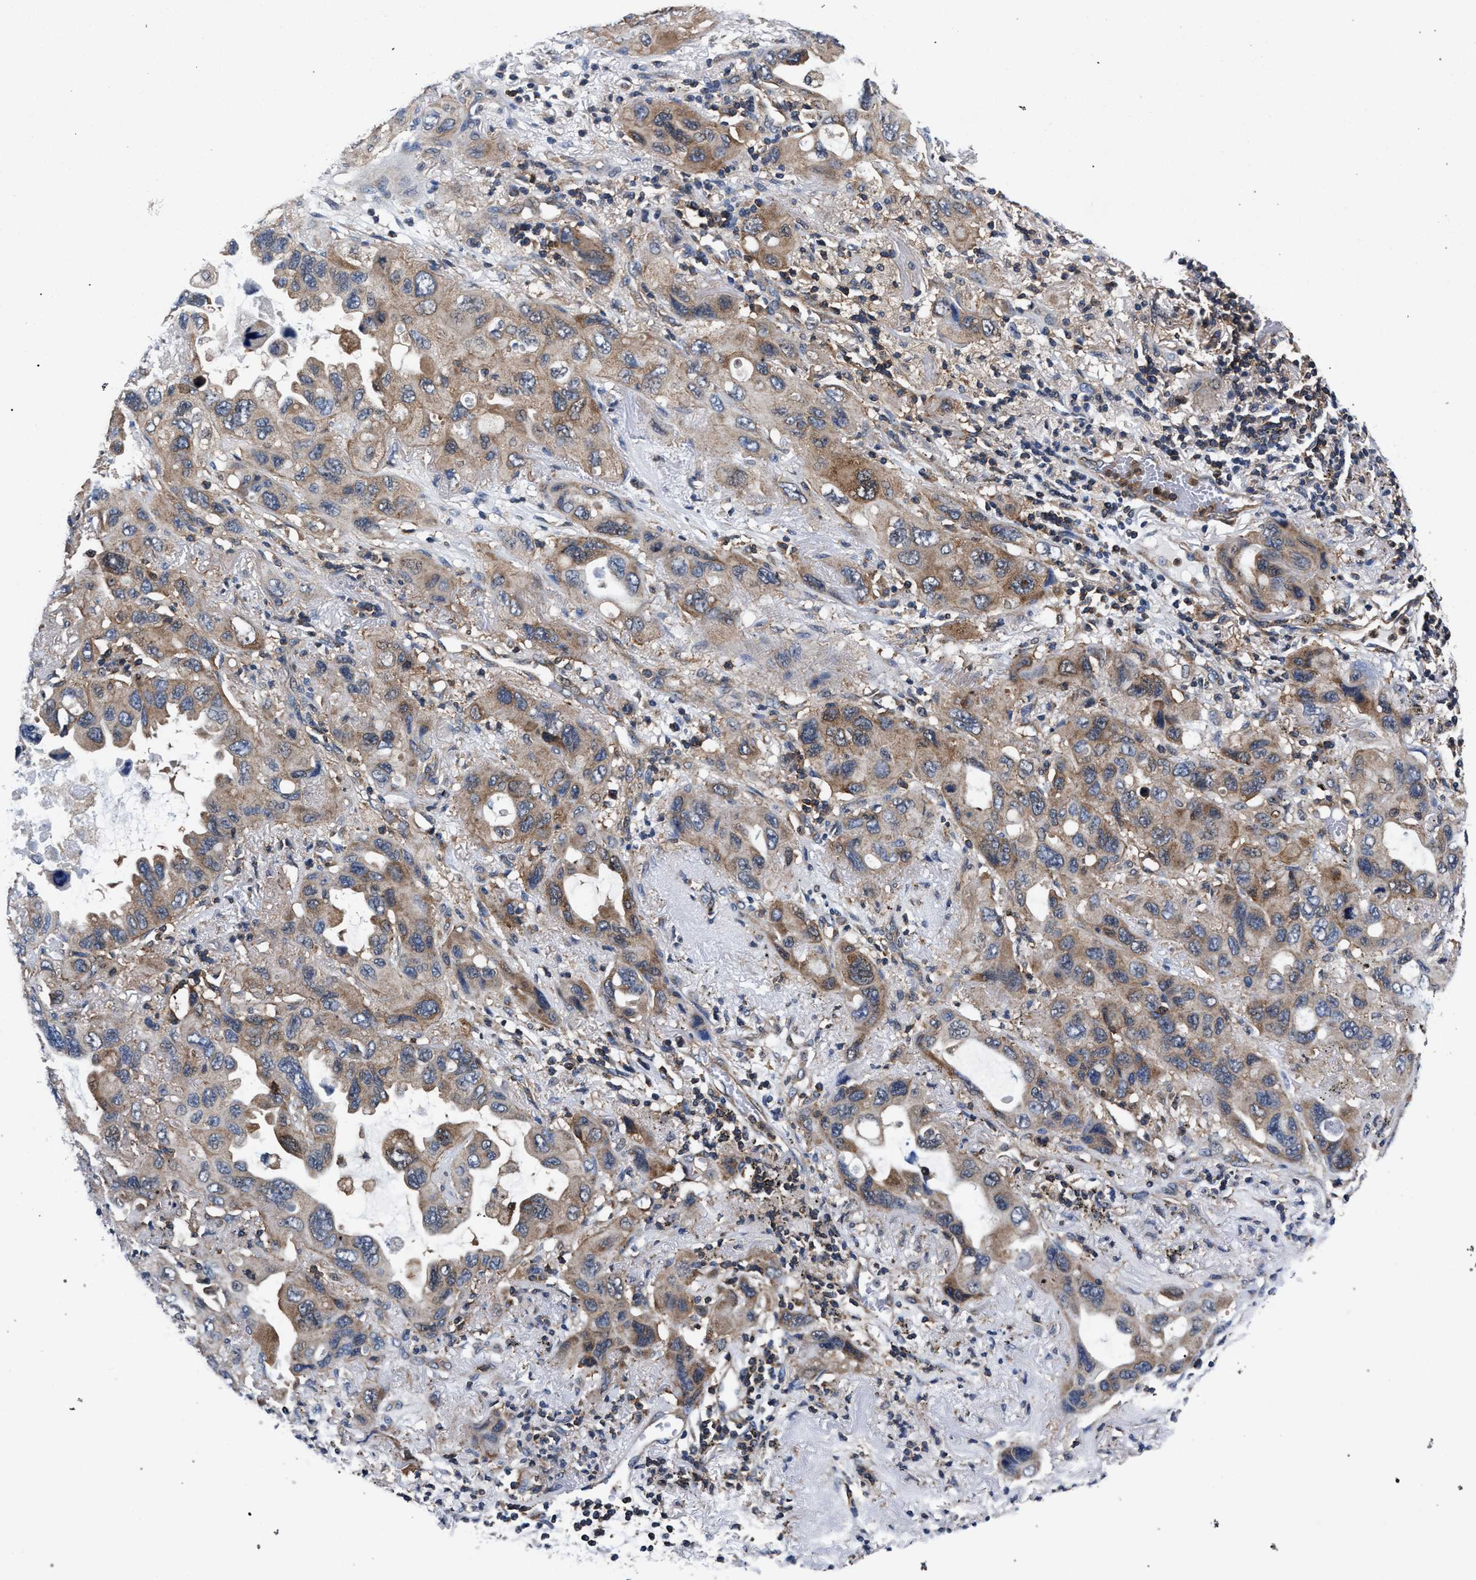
{"staining": {"intensity": "weak", "quantity": ">75%", "location": "cytoplasmic/membranous"}, "tissue": "lung cancer", "cell_type": "Tumor cells", "image_type": "cancer", "snomed": [{"axis": "morphology", "description": "Squamous cell carcinoma, NOS"}, {"axis": "topography", "description": "Lung"}], "caption": "Lung cancer (squamous cell carcinoma) stained with immunohistochemistry (IHC) reveals weak cytoplasmic/membranous staining in about >75% of tumor cells.", "gene": "LASP1", "patient": {"sex": "female", "age": 73}}